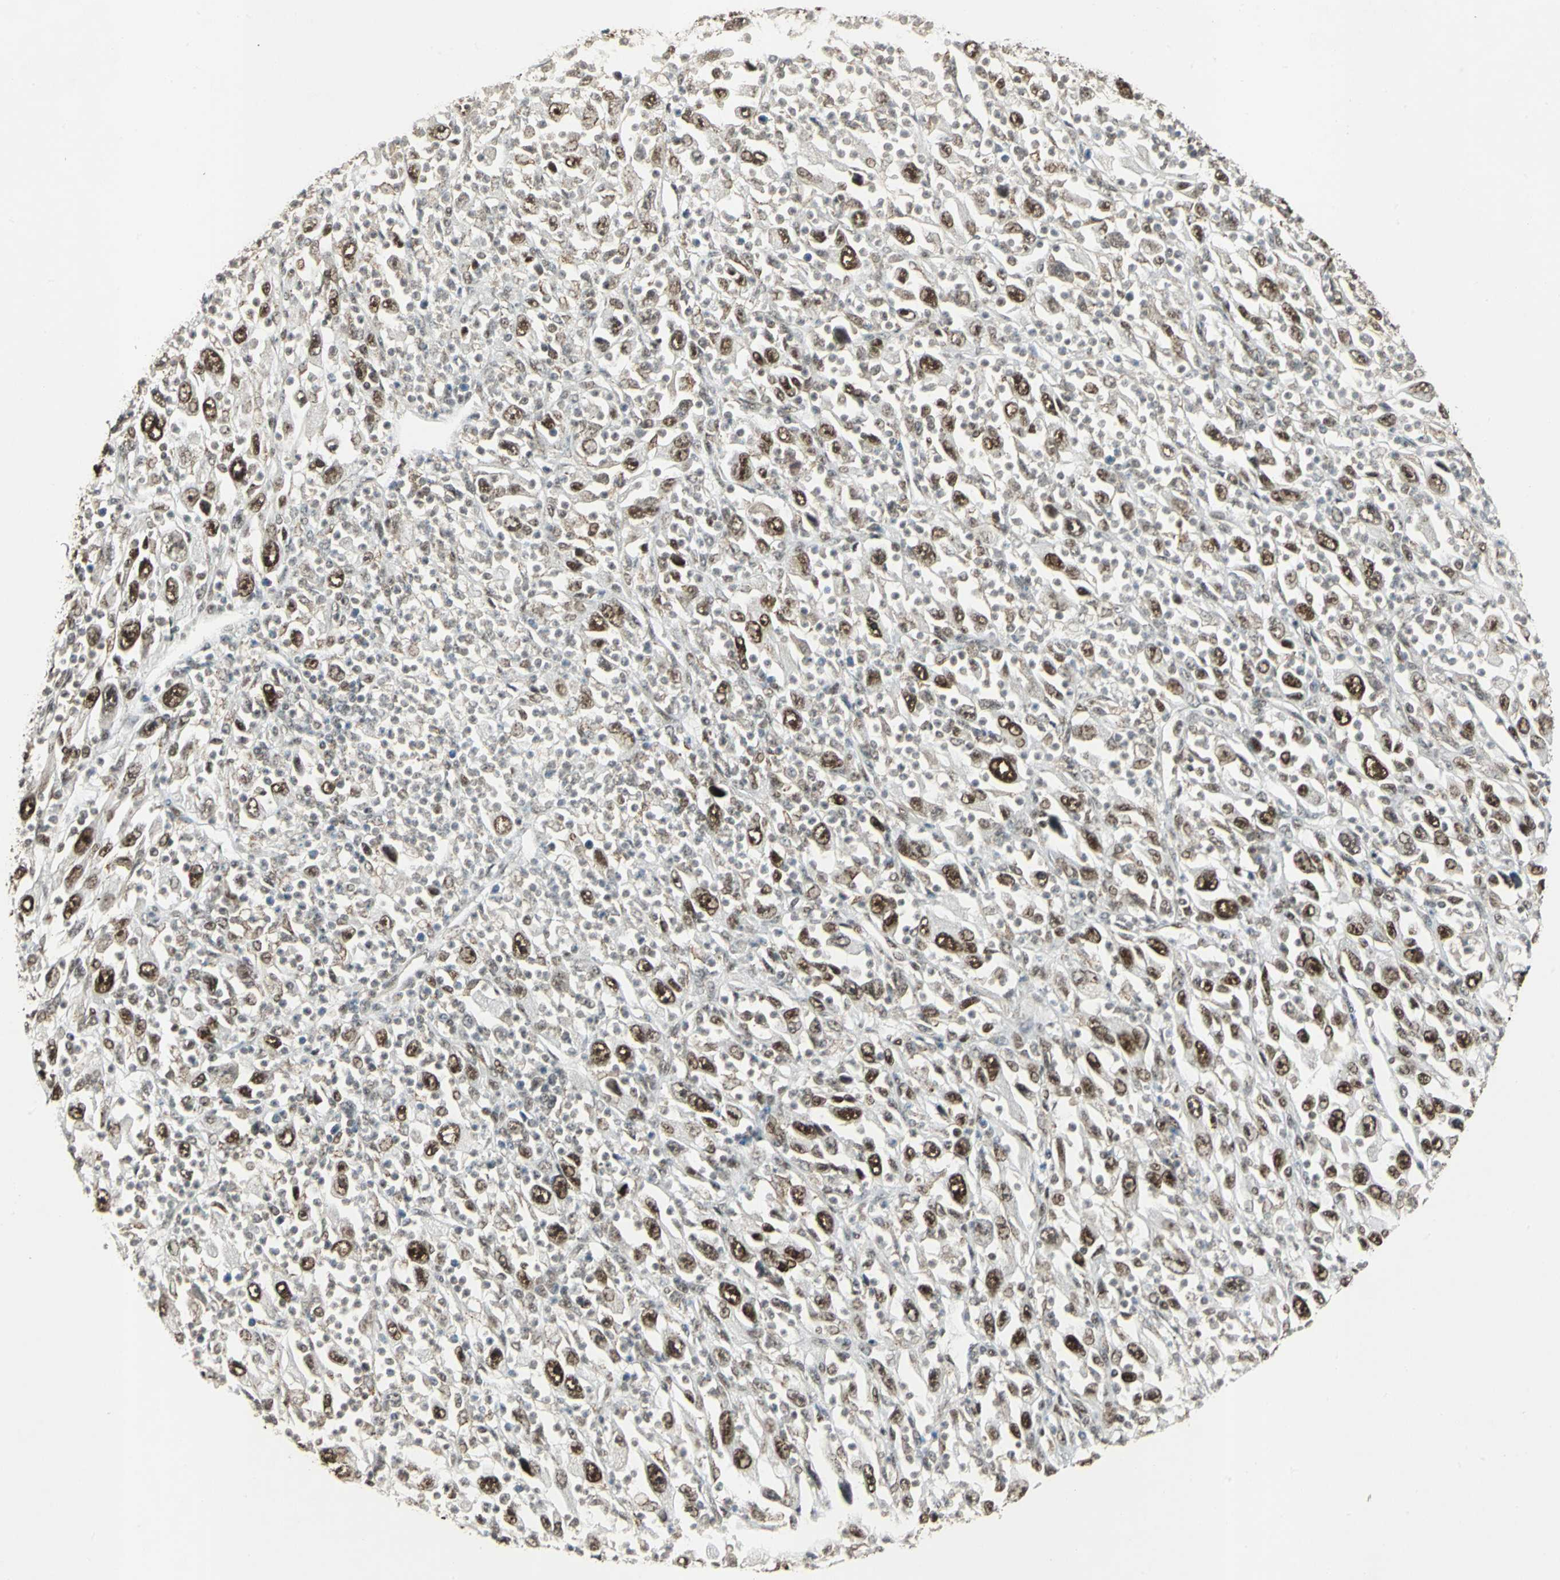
{"staining": {"intensity": "strong", "quantity": ">75%", "location": "nuclear"}, "tissue": "melanoma", "cell_type": "Tumor cells", "image_type": "cancer", "snomed": [{"axis": "morphology", "description": "Malignant melanoma, Metastatic site"}, {"axis": "topography", "description": "Skin"}], "caption": "IHC (DAB) staining of human malignant melanoma (metastatic site) demonstrates strong nuclear protein positivity in about >75% of tumor cells.", "gene": "MTA2", "patient": {"sex": "female", "age": 56}}